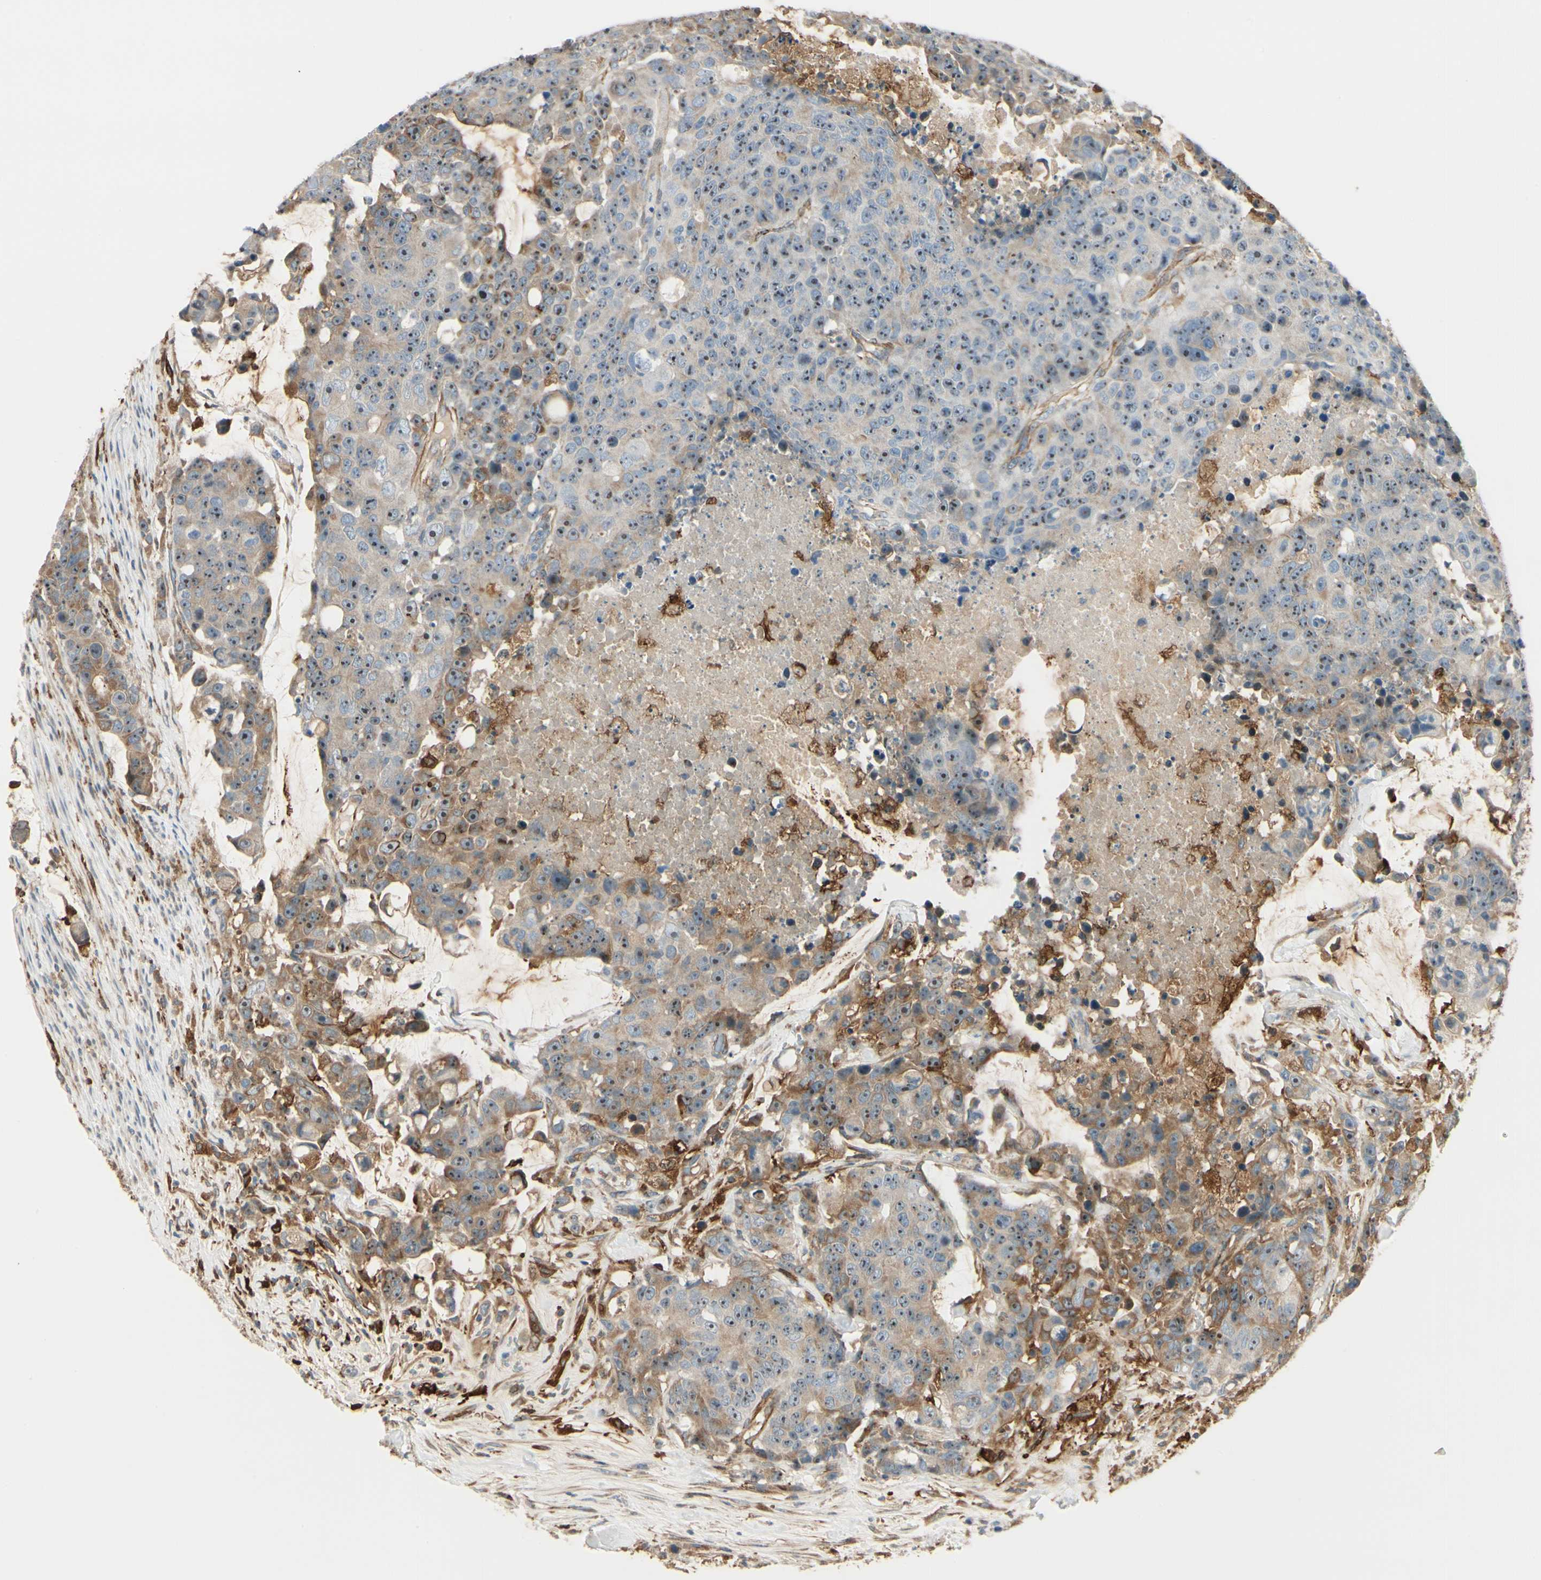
{"staining": {"intensity": "moderate", "quantity": "<25%", "location": "cytoplasmic/membranous"}, "tissue": "colorectal cancer", "cell_type": "Tumor cells", "image_type": "cancer", "snomed": [{"axis": "morphology", "description": "Adenocarcinoma, NOS"}, {"axis": "topography", "description": "Colon"}], "caption": "Colorectal adenocarcinoma stained with a protein marker shows moderate staining in tumor cells.", "gene": "FTH1", "patient": {"sex": "female", "age": 86}}